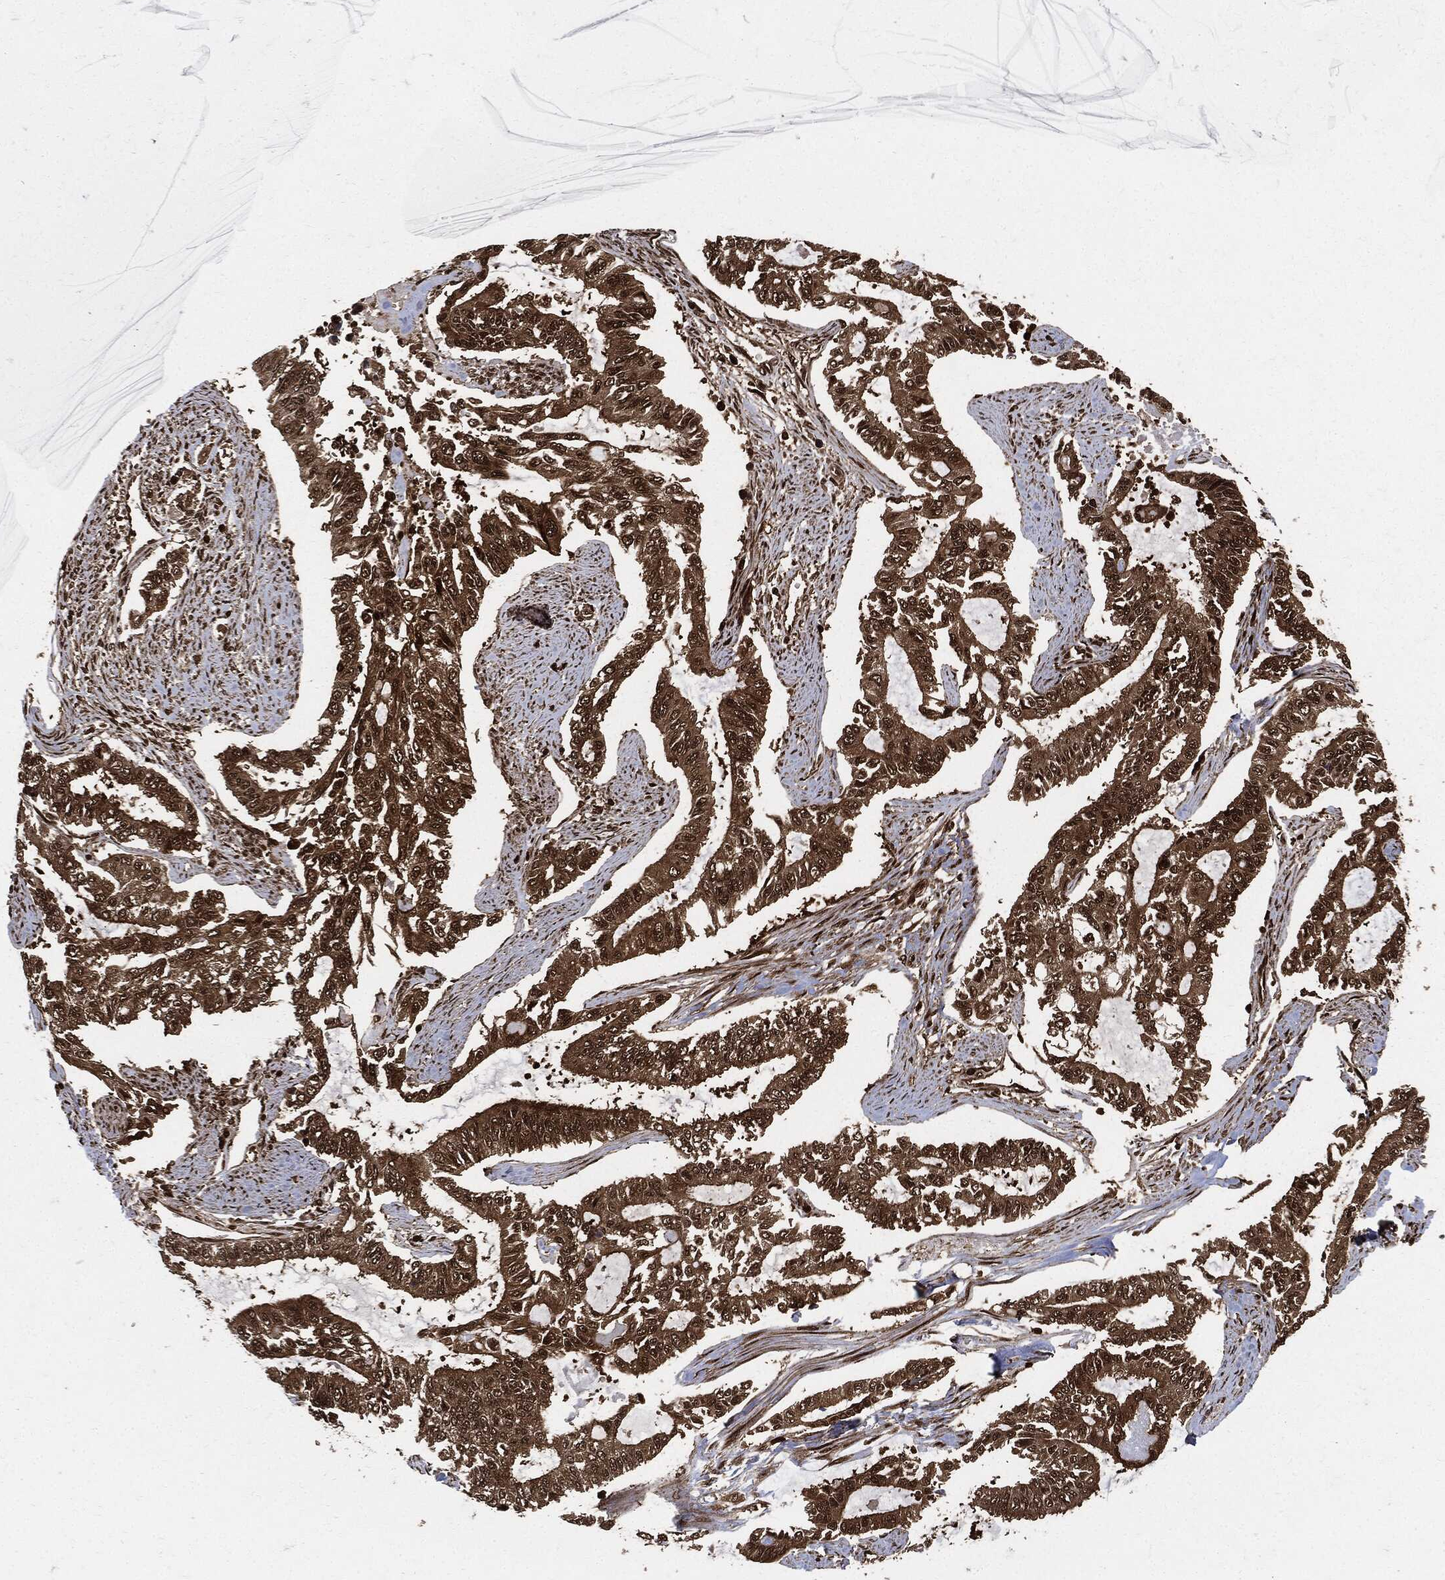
{"staining": {"intensity": "moderate", "quantity": ">75%", "location": "cytoplasmic/membranous"}, "tissue": "endometrial cancer", "cell_type": "Tumor cells", "image_type": "cancer", "snomed": [{"axis": "morphology", "description": "Adenocarcinoma, NOS"}, {"axis": "topography", "description": "Uterus"}], "caption": "Immunohistochemical staining of human adenocarcinoma (endometrial) shows moderate cytoplasmic/membranous protein positivity in approximately >75% of tumor cells.", "gene": "YWHAB", "patient": {"sex": "female", "age": 59}}